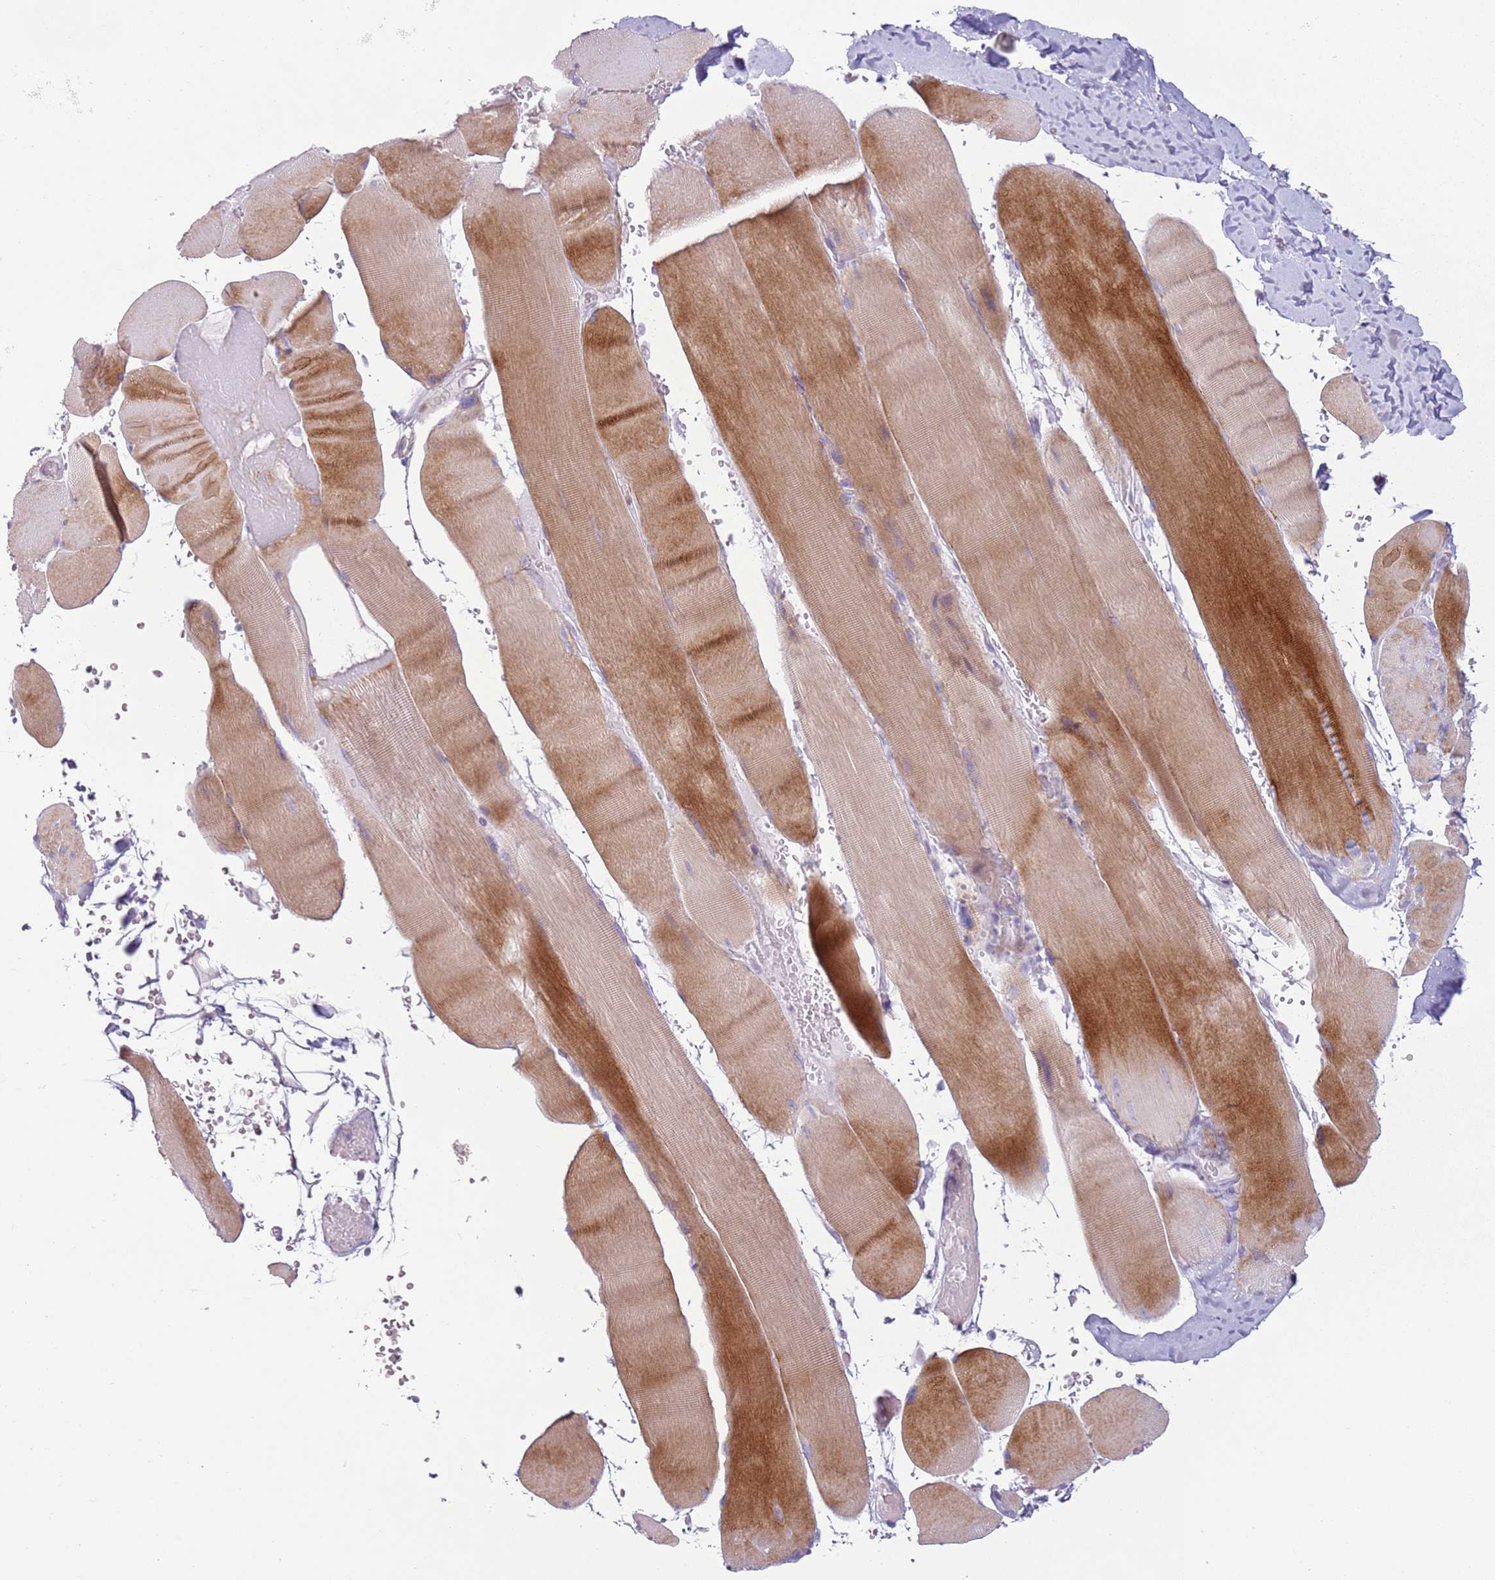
{"staining": {"intensity": "moderate", "quantity": "25%-75%", "location": "cytoplasmic/membranous"}, "tissue": "skeletal muscle", "cell_type": "Myocytes", "image_type": "normal", "snomed": [{"axis": "morphology", "description": "Normal tissue, NOS"}, {"axis": "topography", "description": "Skeletal muscle"}, {"axis": "topography", "description": "Head-Neck"}], "caption": "Moderate cytoplasmic/membranous protein positivity is seen in about 25%-75% of myocytes in skeletal muscle. (Stains: DAB (3,3'-diaminobenzidine) in brown, nuclei in blue, Microscopy: brightfield microscopy at high magnification).", "gene": "ZNF239", "patient": {"sex": "male", "age": 66}}